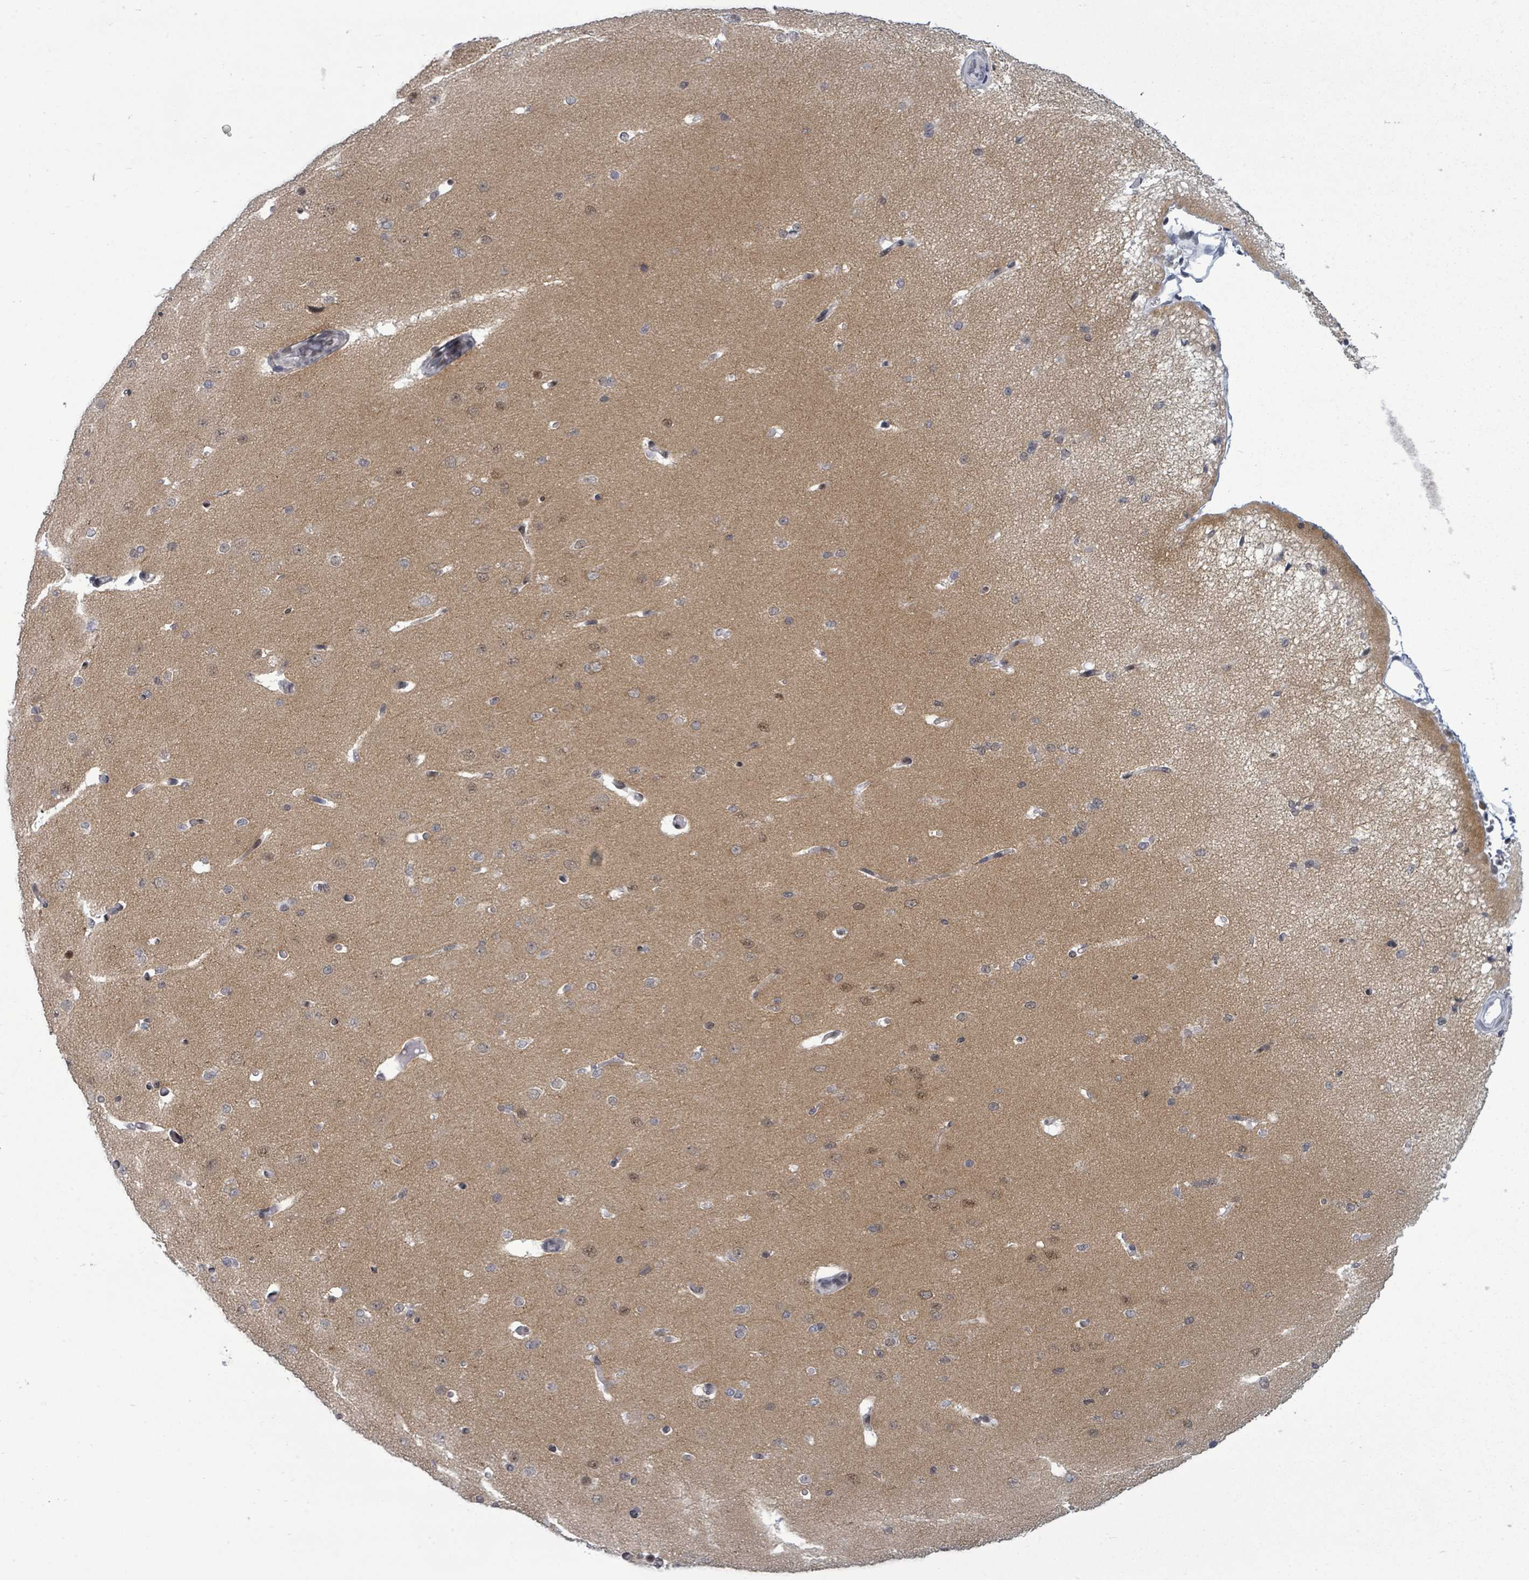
{"staining": {"intensity": "negative", "quantity": "none", "location": "none"}, "tissue": "cerebral cortex", "cell_type": "Endothelial cells", "image_type": "normal", "snomed": [{"axis": "morphology", "description": "Normal tissue, NOS"}, {"axis": "morphology", "description": "Inflammation, NOS"}, {"axis": "topography", "description": "Cerebral cortex"}], "caption": "Protein analysis of normal cerebral cortex shows no significant expression in endothelial cells.", "gene": "BIVM", "patient": {"sex": "male", "age": 6}}